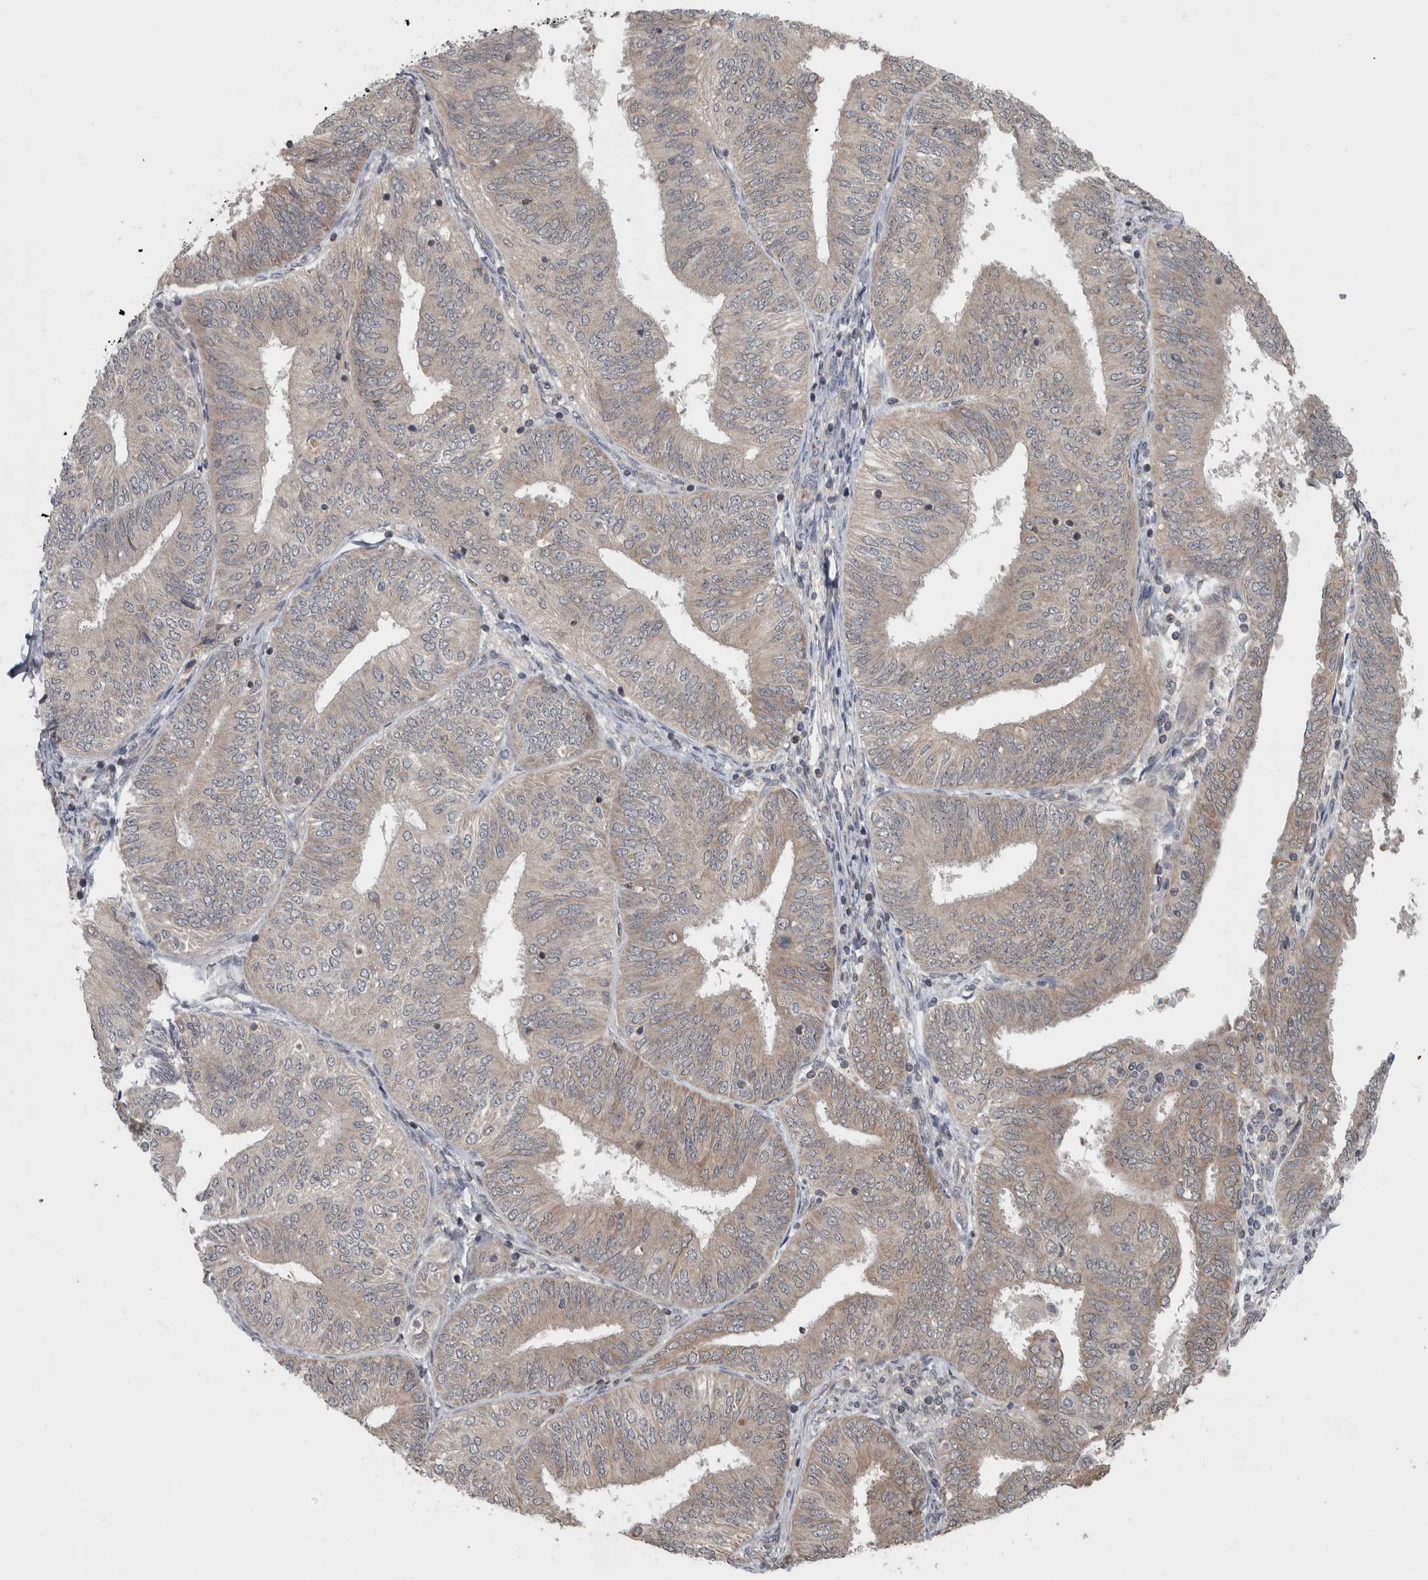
{"staining": {"intensity": "weak", "quantity": "25%-75%", "location": "cytoplasmic/membranous"}, "tissue": "endometrial cancer", "cell_type": "Tumor cells", "image_type": "cancer", "snomed": [{"axis": "morphology", "description": "Adenocarcinoma, NOS"}, {"axis": "topography", "description": "Endometrium"}], "caption": "An immunohistochemistry (IHC) image of neoplastic tissue is shown. Protein staining in brown highlights weak cytoplasmic/membranous positivity in endometrial cancer within tumor cells.", "gene": "ENY2", "patient": {"sex": "female", "age": 58}}